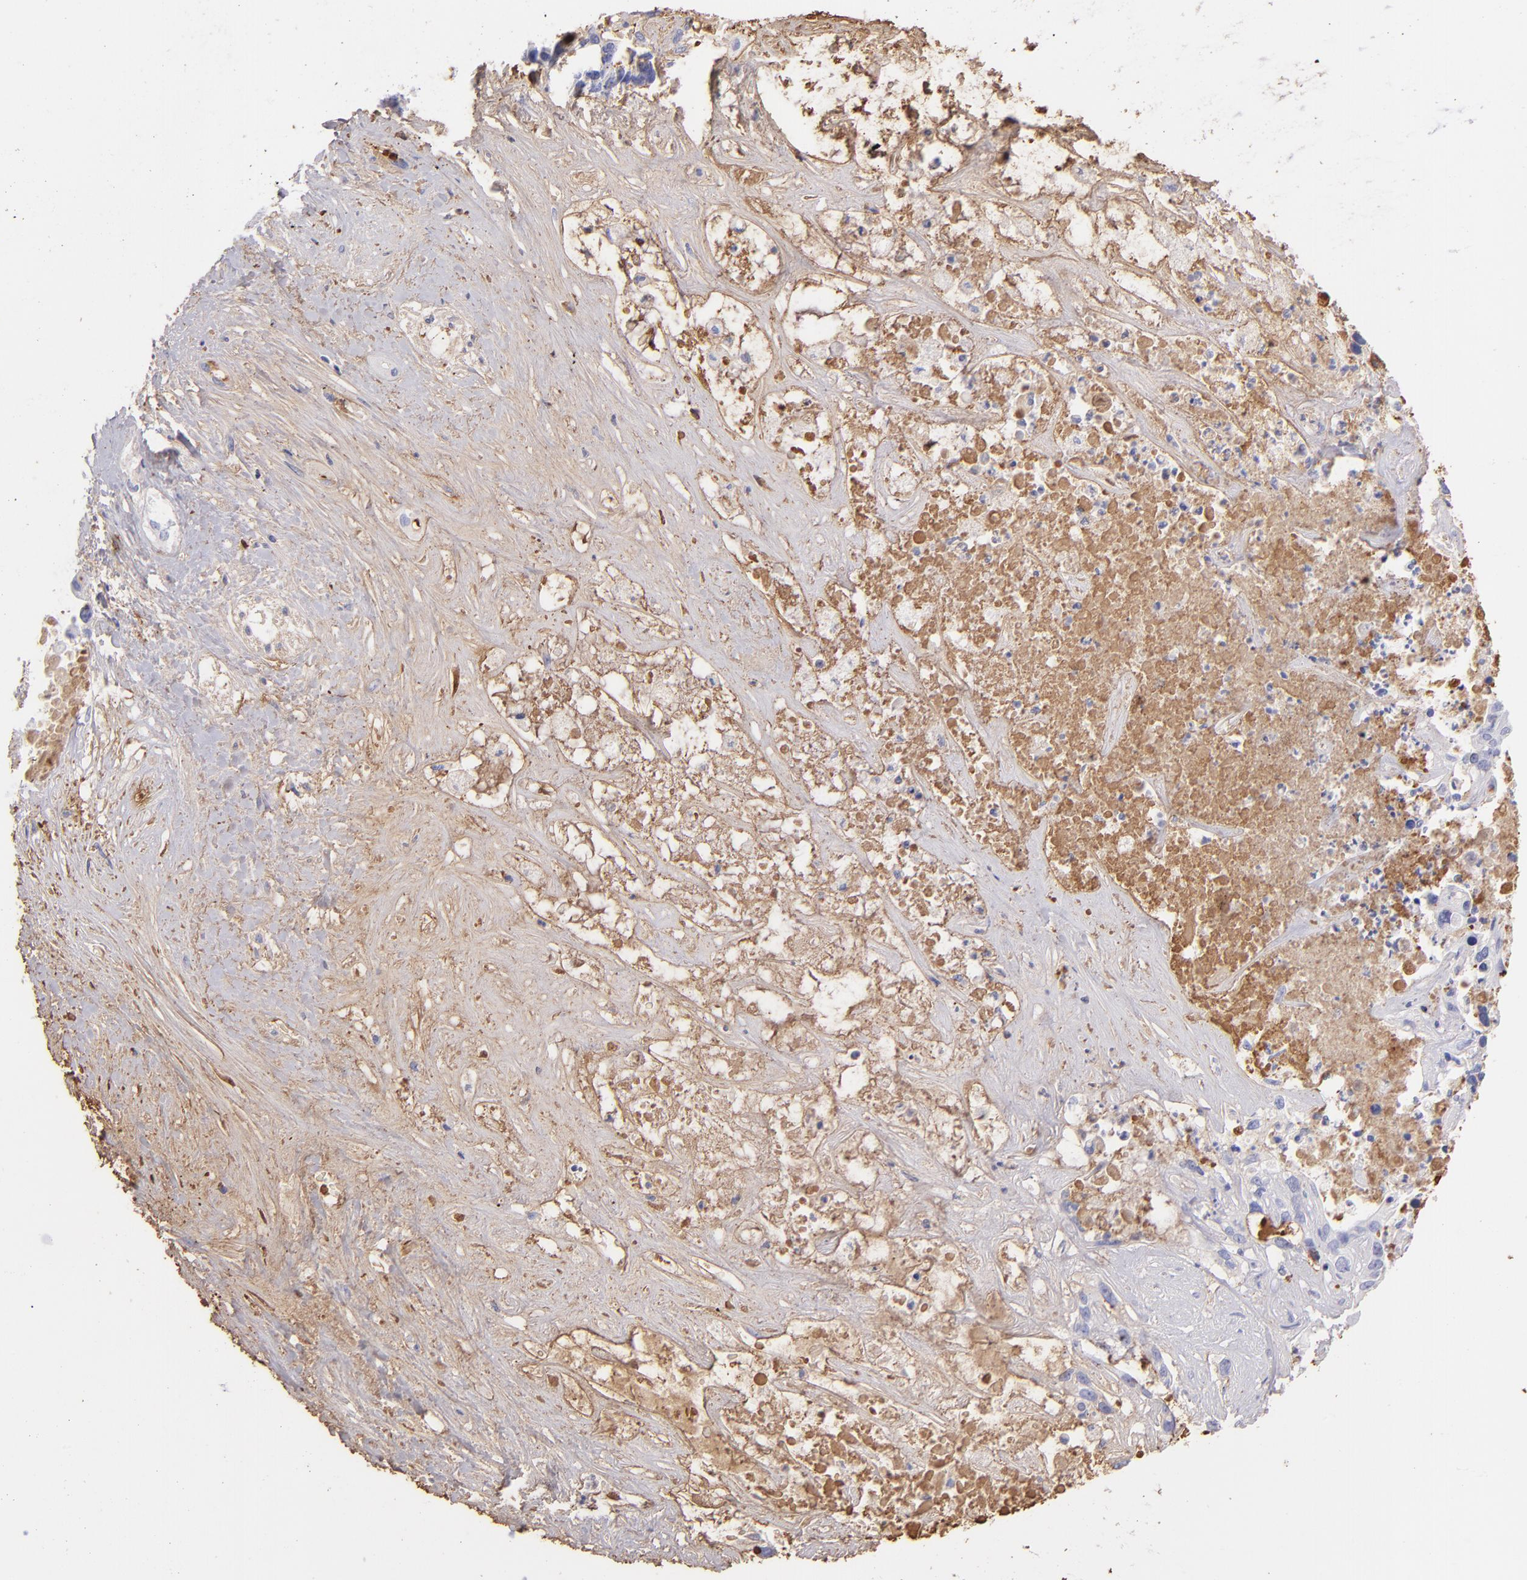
{"staining": {"intensity": "weak", "quantity": "<25%", "location": "cytoplasmic/membranous"}, "tissue": "liver cancer", "cell_type": "Tumor cells", "image_type": "cancer", "snomed": [{"axis": "morphology", "description": "Cholangiocarcinoma"}, {"axis": "topography", "description": "Liver"}], "caption": "A micrograph of human liver cholangiocarcinoma is negative for staining in tumor cells. The staining was performed using DAB to visualize the protein expression in brown, while the nuclei were stained in blue with hematoxylin (Magnification: 20x).", "gene": "FGB", "patient": {"sex": "female", "age": 65}}